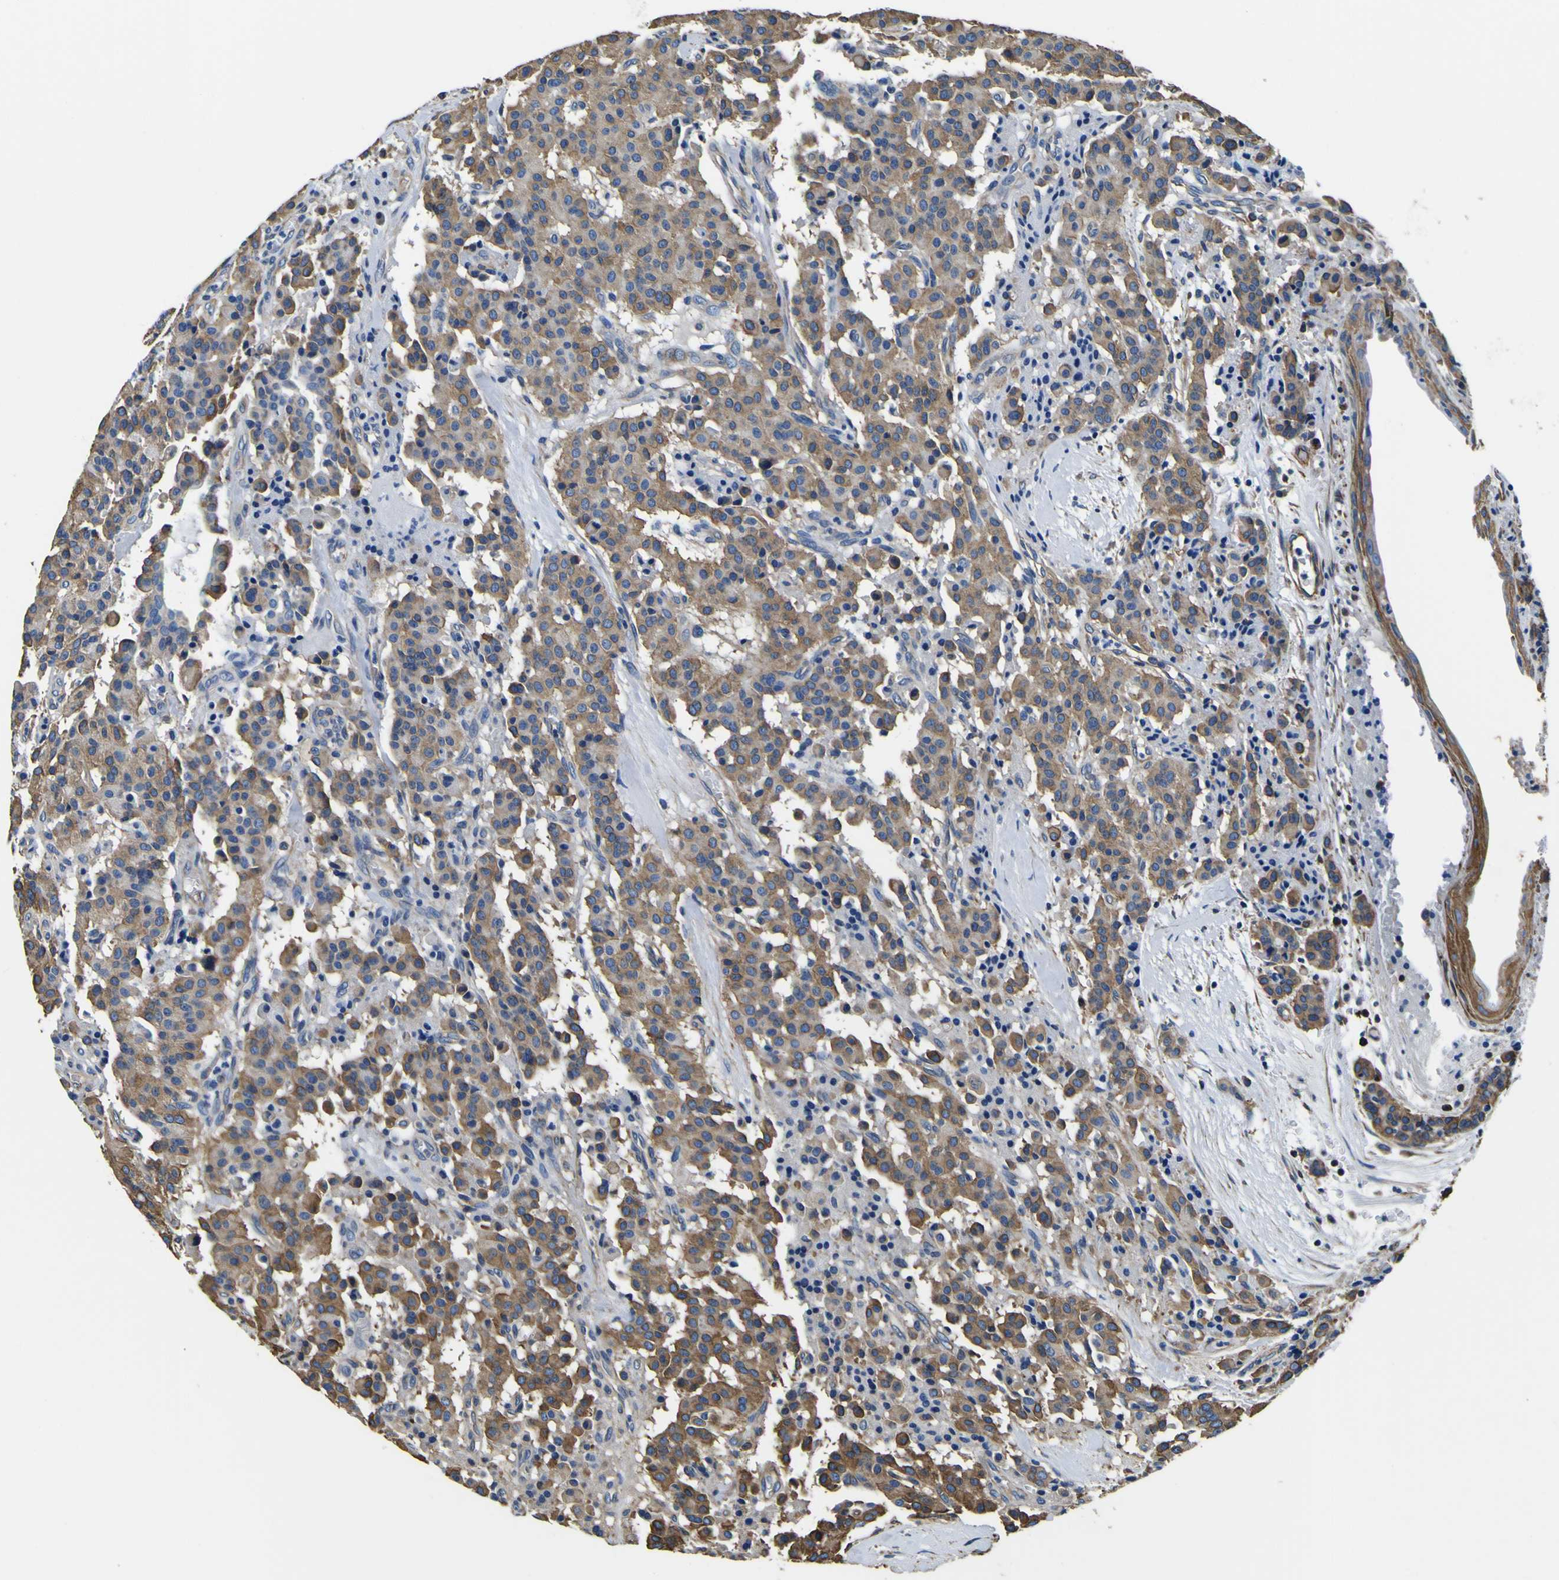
{"staining": {"intensity": "moderate", "quantity": ">75%", "location": "cytoplasmic/membranous"}, "tissue": "carcinoid", "cell_type": "Tumor cells", "image_type": "cancer", "snomed": [{"axis": "morphology", "description": "Carcinoid, malignant, NOS"}, {"axis": "topography", "description": "Lung"}], "caption": "The image reveals a brown stain indicating the presence of a protein in the cytoplasmic/membranous of tumor cells in carcinoid (malignant).", "gene": "TUBA1B", "patient": {"sex": "male", "age": 30}}